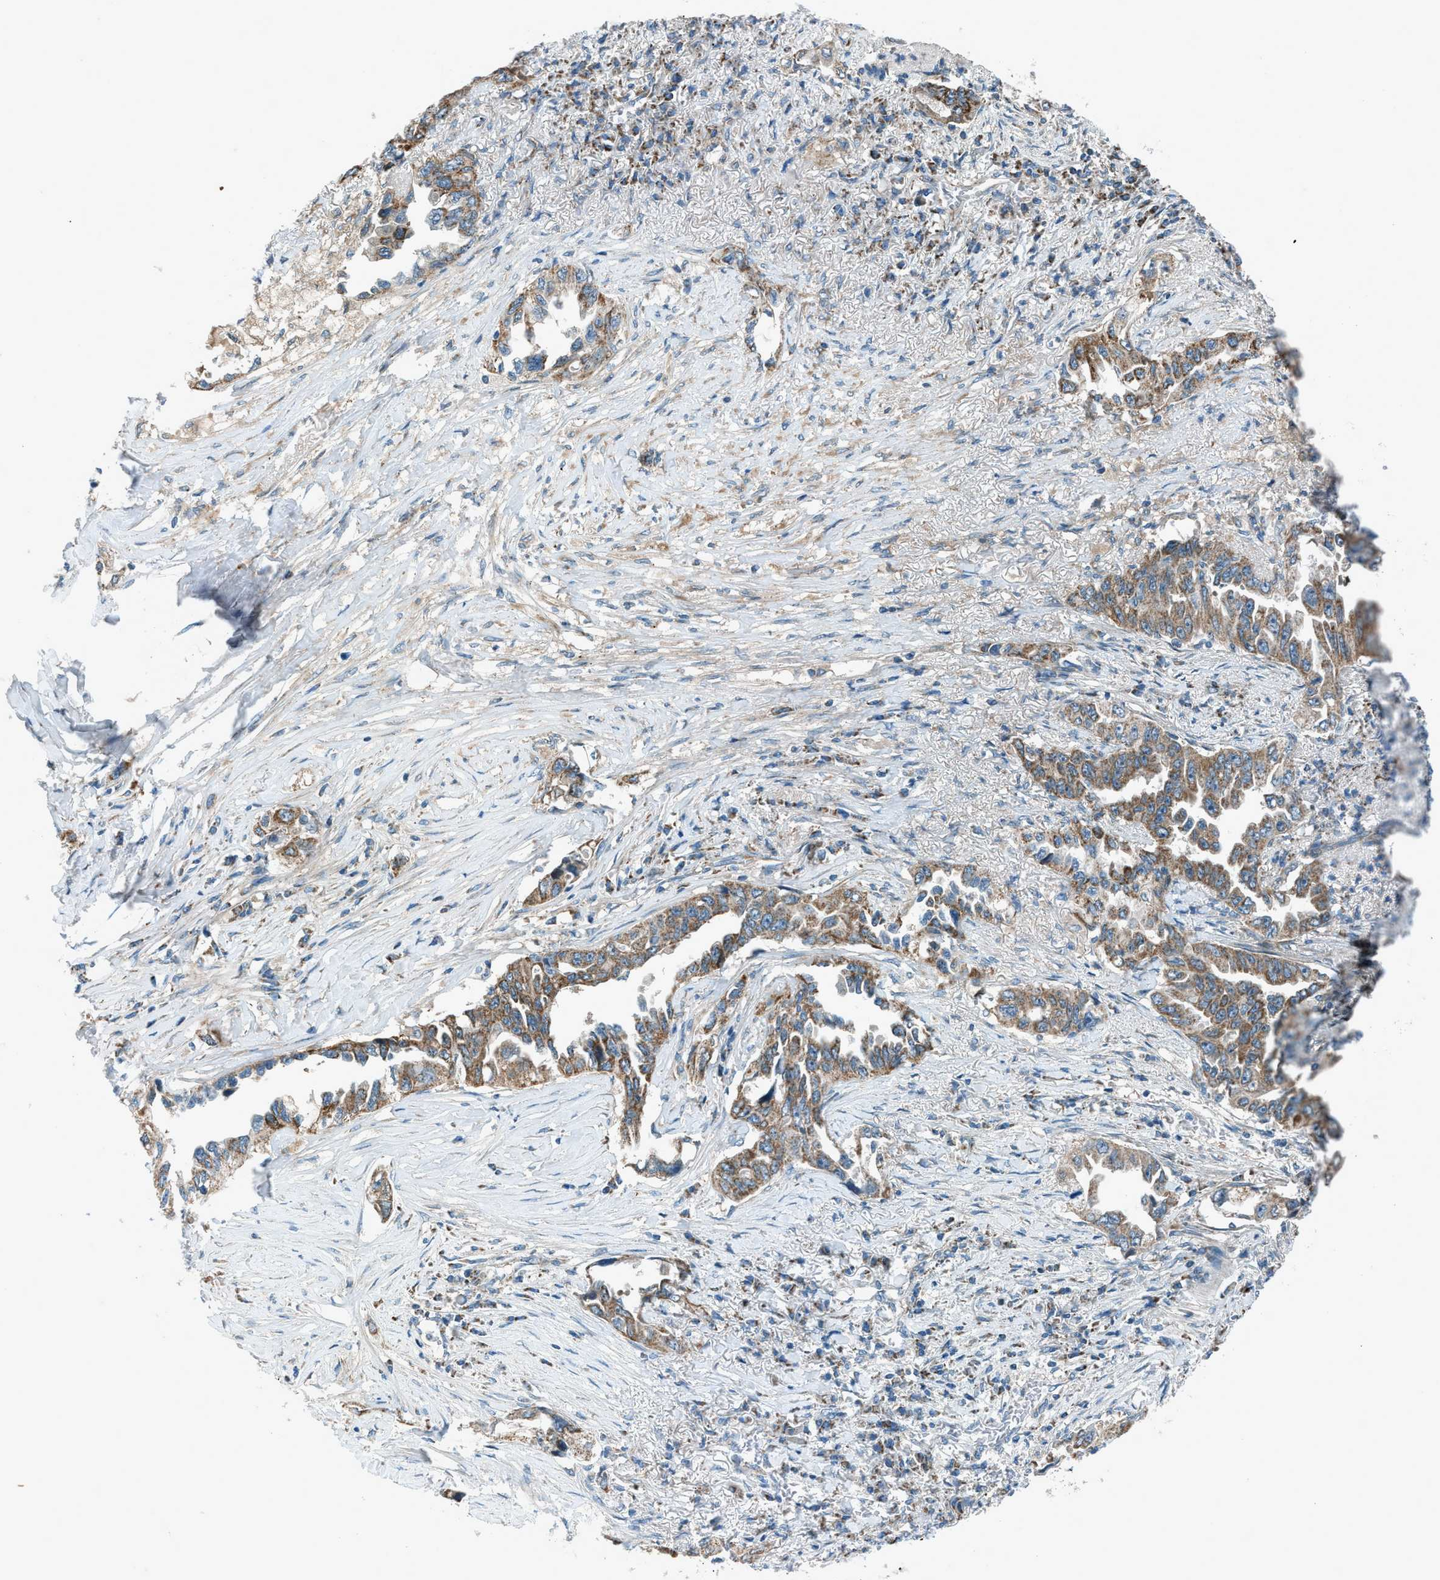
{"staining": {"intensity": "moderate", "quantity": ">75%", "location": "cytoplasmic/membranous"}, "tissue": "lung cancer", "cell_type": "Tumor cells", "image_type": "cancer", "snomed": [{"axis": "morphology", "description": "Adenocarcinoma, NOS"}, {"axis": "topography", "description": "Lung"}], "caption": "Adenocarcinoma (lung) tissue displays moderate cytoplasmic/membranous staining in approximately >75% of tumor cells", "gene": "PIGG", "patient": {"sex": "female", "age": 51}}